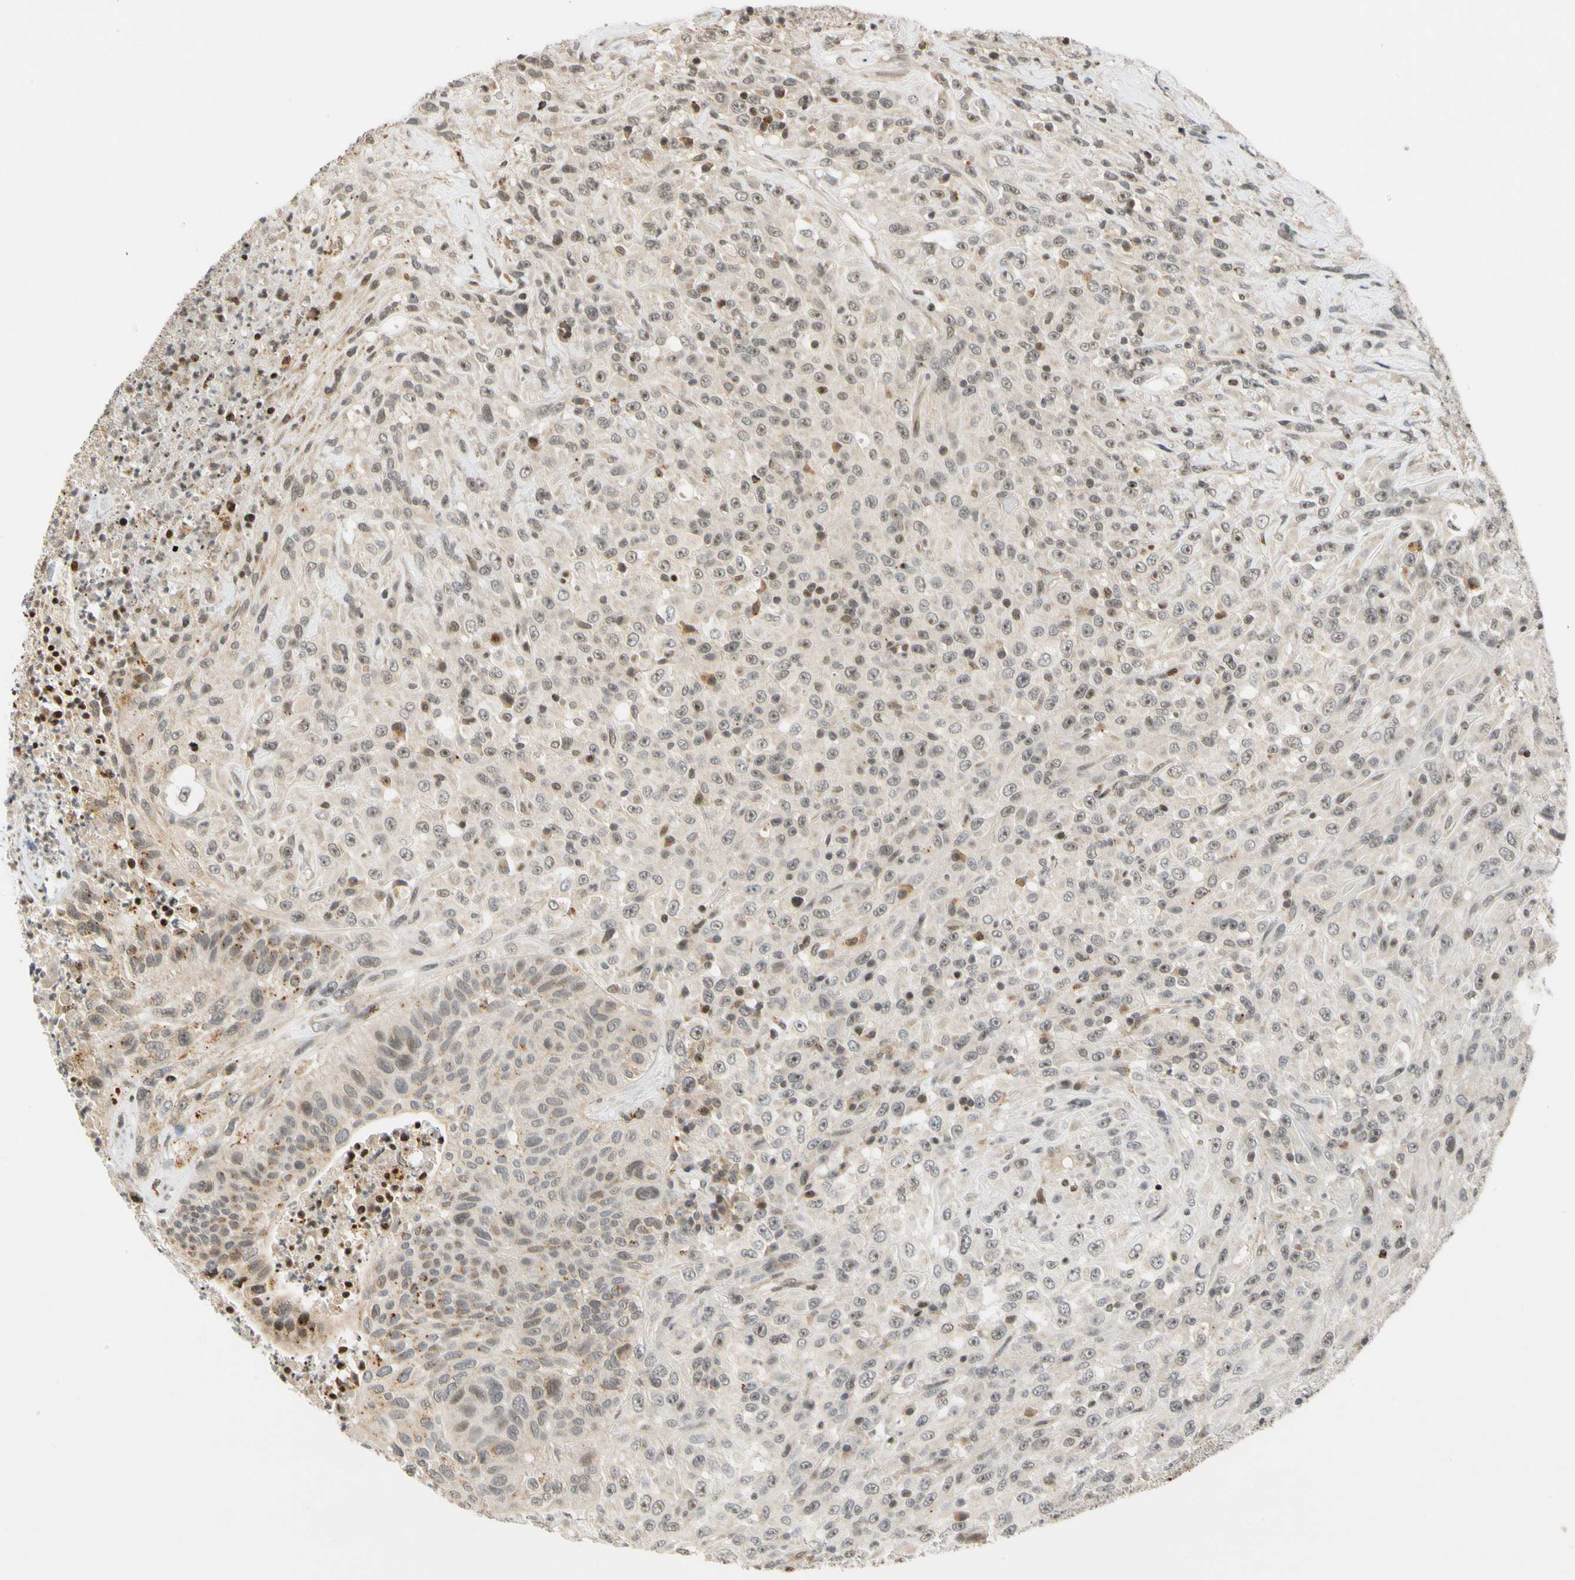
{"staining": {"intensity": "weak", "quantity": "<25%", "location": "cytoplasmic/membranous,nuclear"}, "tissue": "urothelial cancer", "cell_type": "Tumor cells", "image_type": "cancer", "snomed": [{"axis": "morphology", "description": "Urothelial carcinoma, High grade"}, {"axis": "topography", "description": "Urinary bladder"}], "caption": "Immunohistochemical staining of human urothelial carcinoma (high-grade) shows no significant staining in tumor cells.", "gene": "CDK7", "patient": {"sex": "male", "age": 66}}